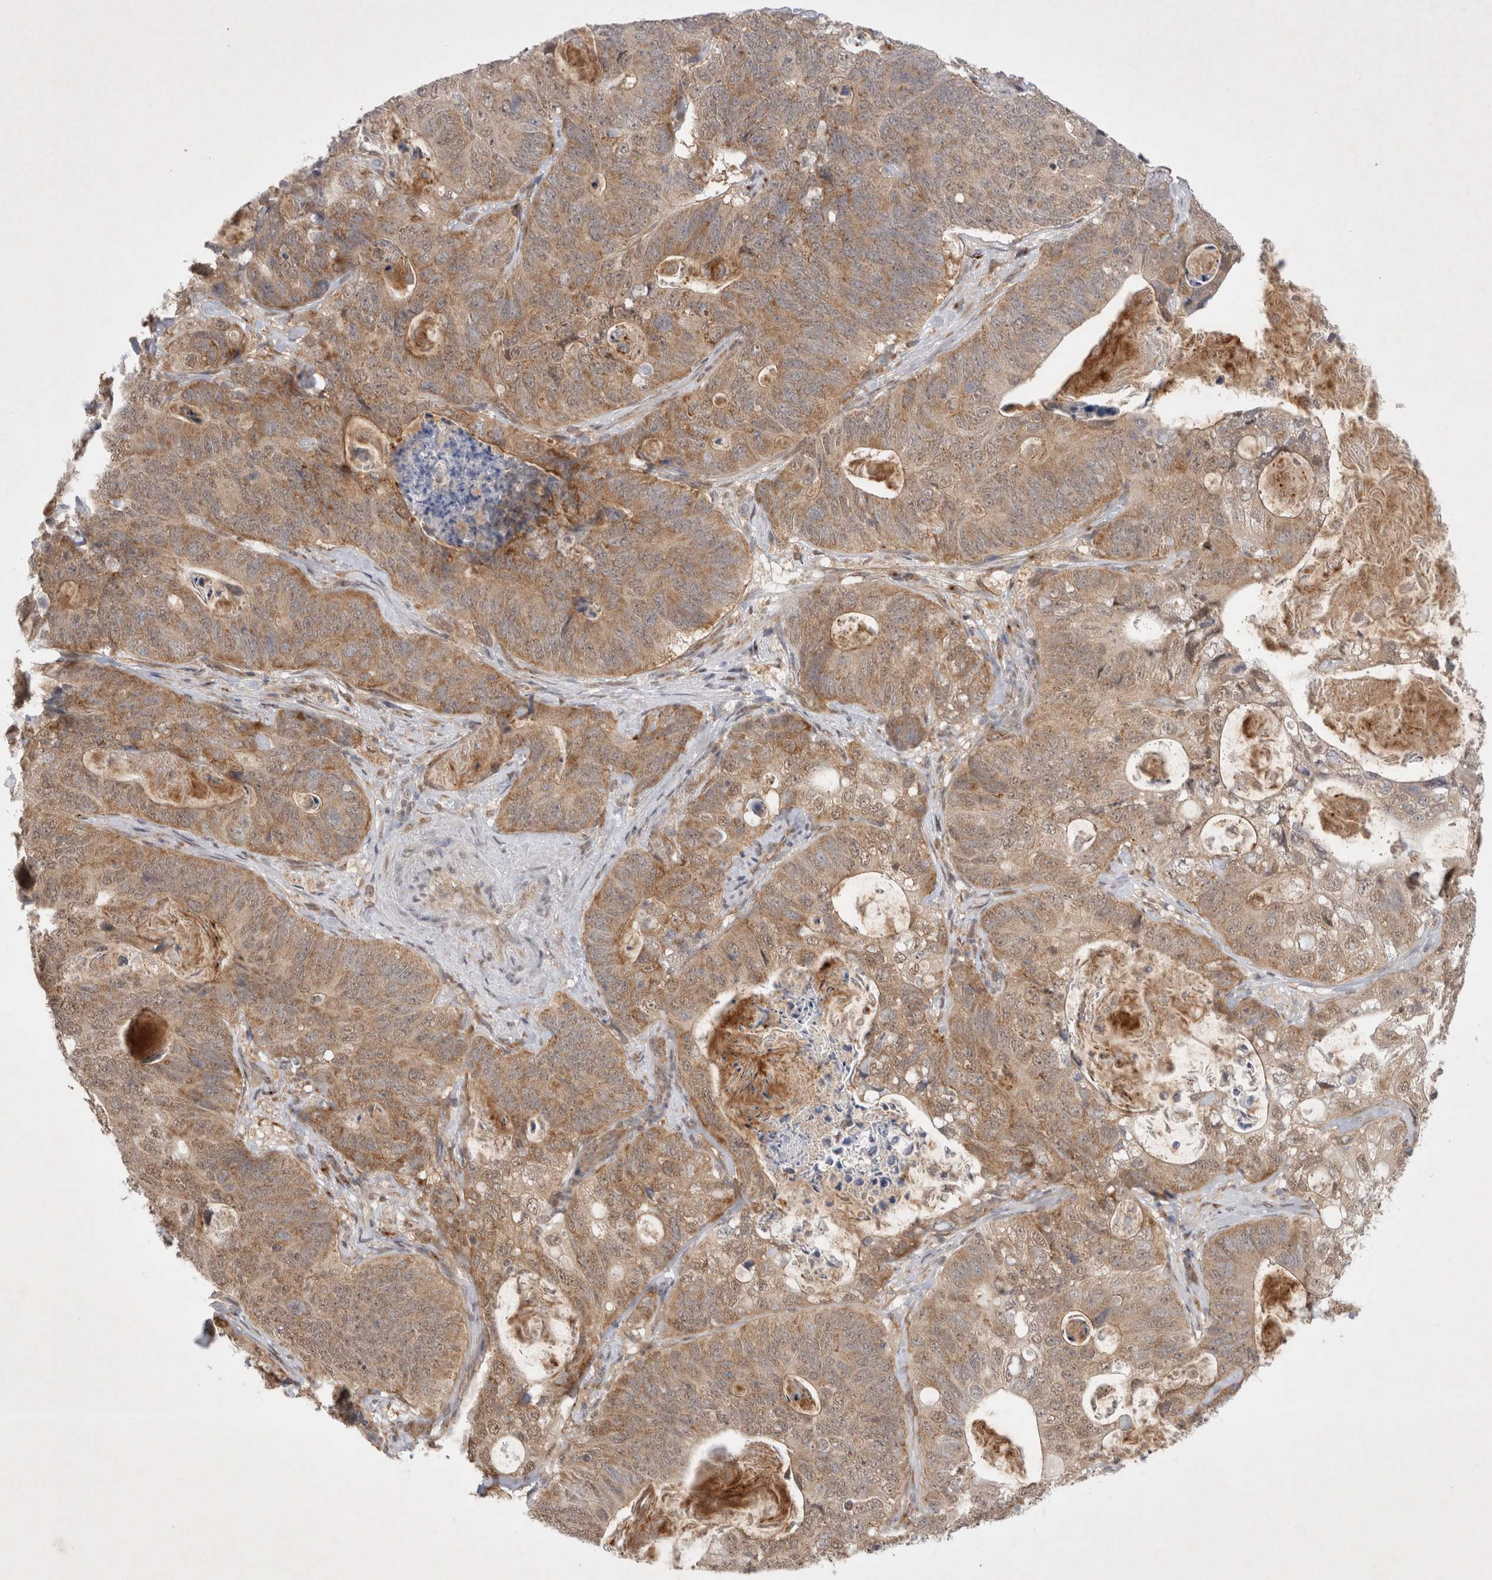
{"staining": {"intensity": "moderate", "quantity": ">75%", "location": "cytoplasmic/membranous"}, "tissue": "stomach cancer", "cell_type": "Tumor cells", "image_type": "cancer", "snomed": [{"axis": "morphology", "description": "Normal tissue, NOS"}, {"axis": "morphology", "description": "Adenocarcinoma, NOS"}, {"axis": "topography", "description": "Stomach"}], "caption": "A micrograph of human stomach cancer (adenocarcinoma) stained for a protein displays moderate cytoplasmic/membranous brown staining in tumor cells.", "gene": "WIPF2", "patient": {"sex": "female", "age": 89}}